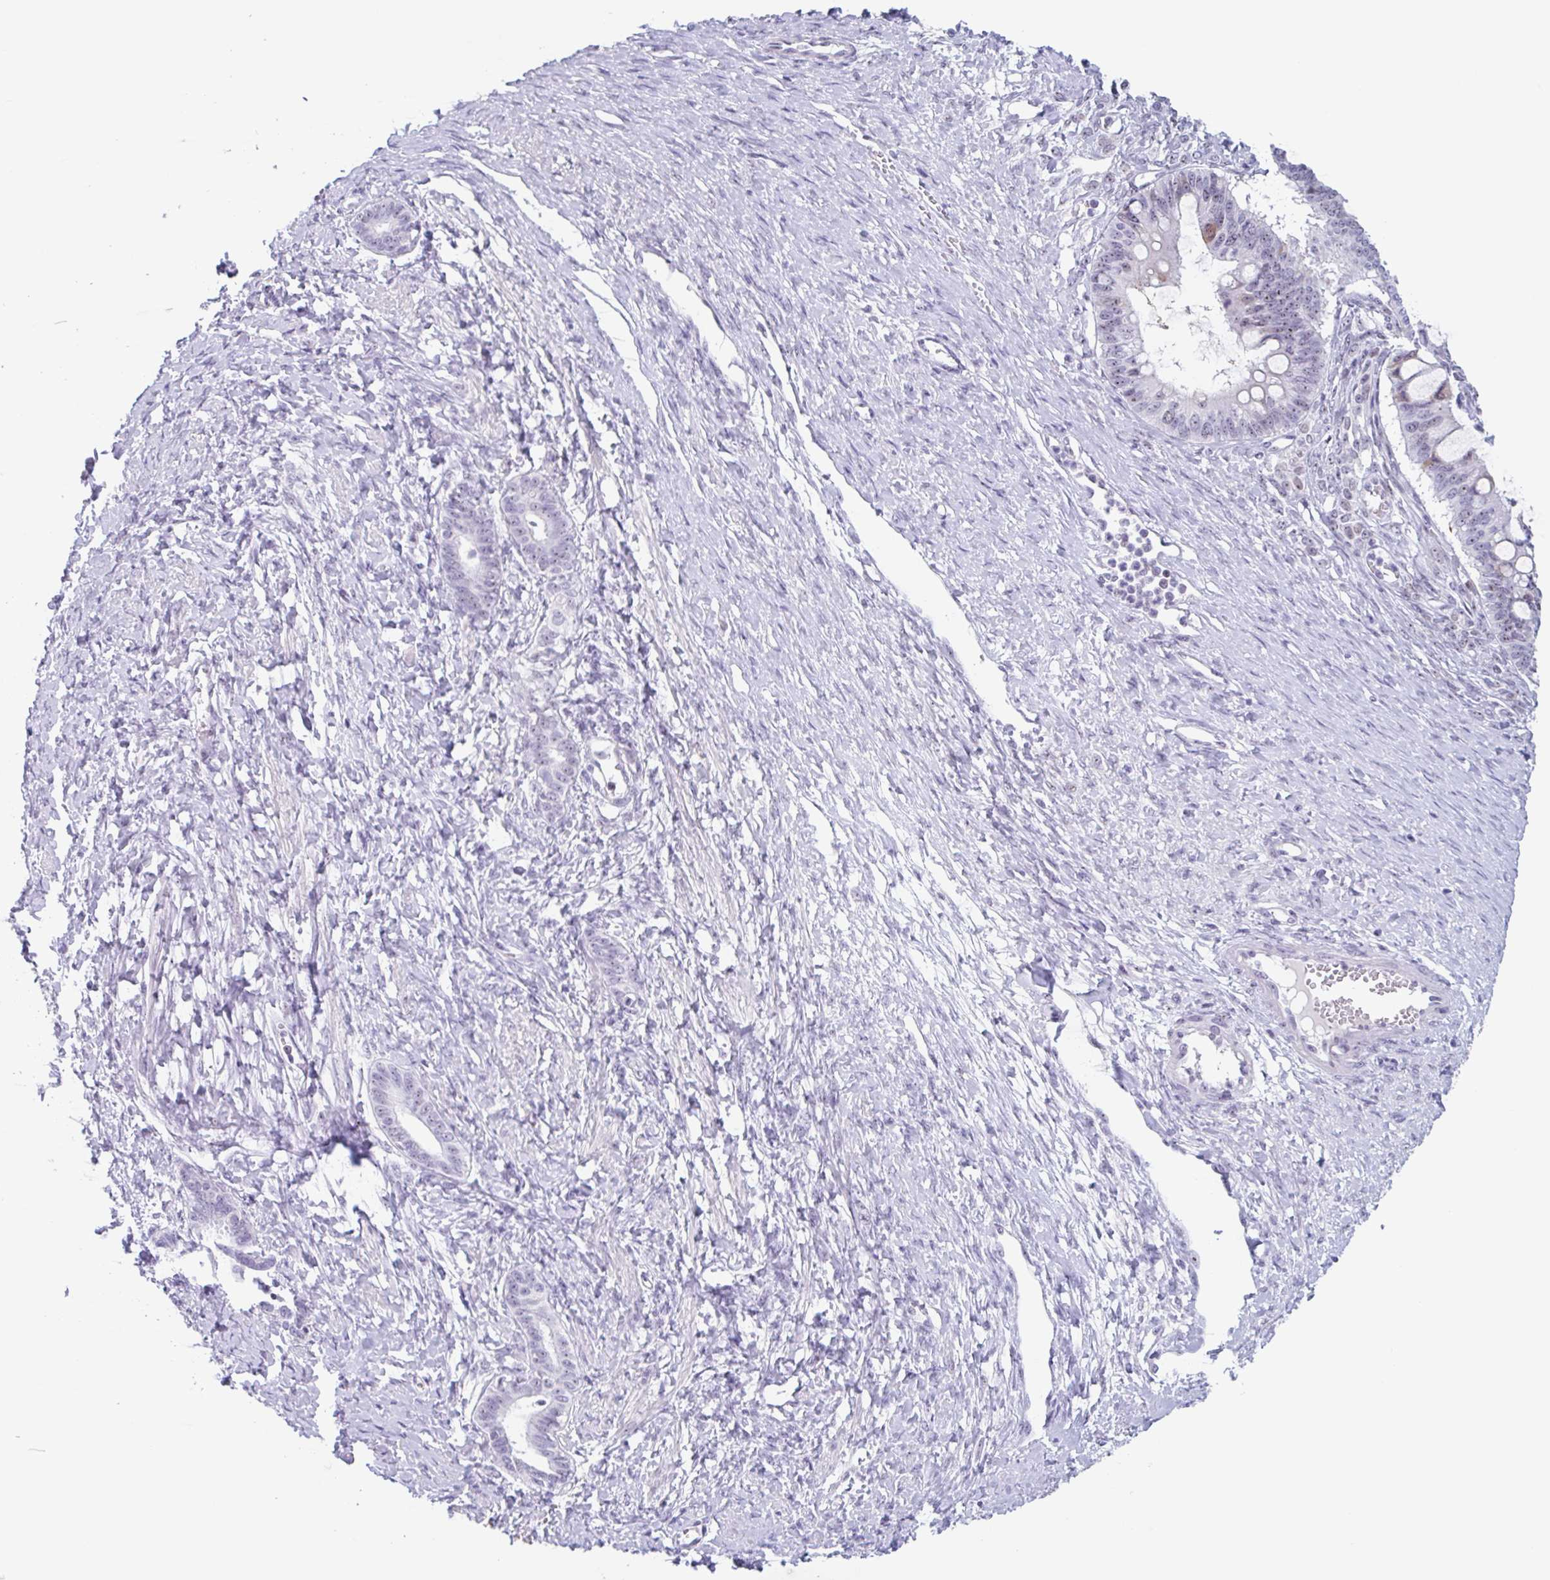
{"staining": {"intensity": "weak", "quantity": "<25%", "location": "nuclear"}, "tissue": "ovarian cancer", "cell_type": "Tumor cells", "image_type": "cancer", "snomed": [{"axis": "morphology", "description": "Cystadenocarcinoma, mucinous, NOS"}, {"axis": "topography", "description": "Ovary"}], "caption": "Ovarian mucinous cystadenocarcinoma stained for a protein using immunohistochemistry (IHC) demonstrates no positivity tumor cells.", "gene": "LENG9", "patient": {"sex": "female", "age": 73}}